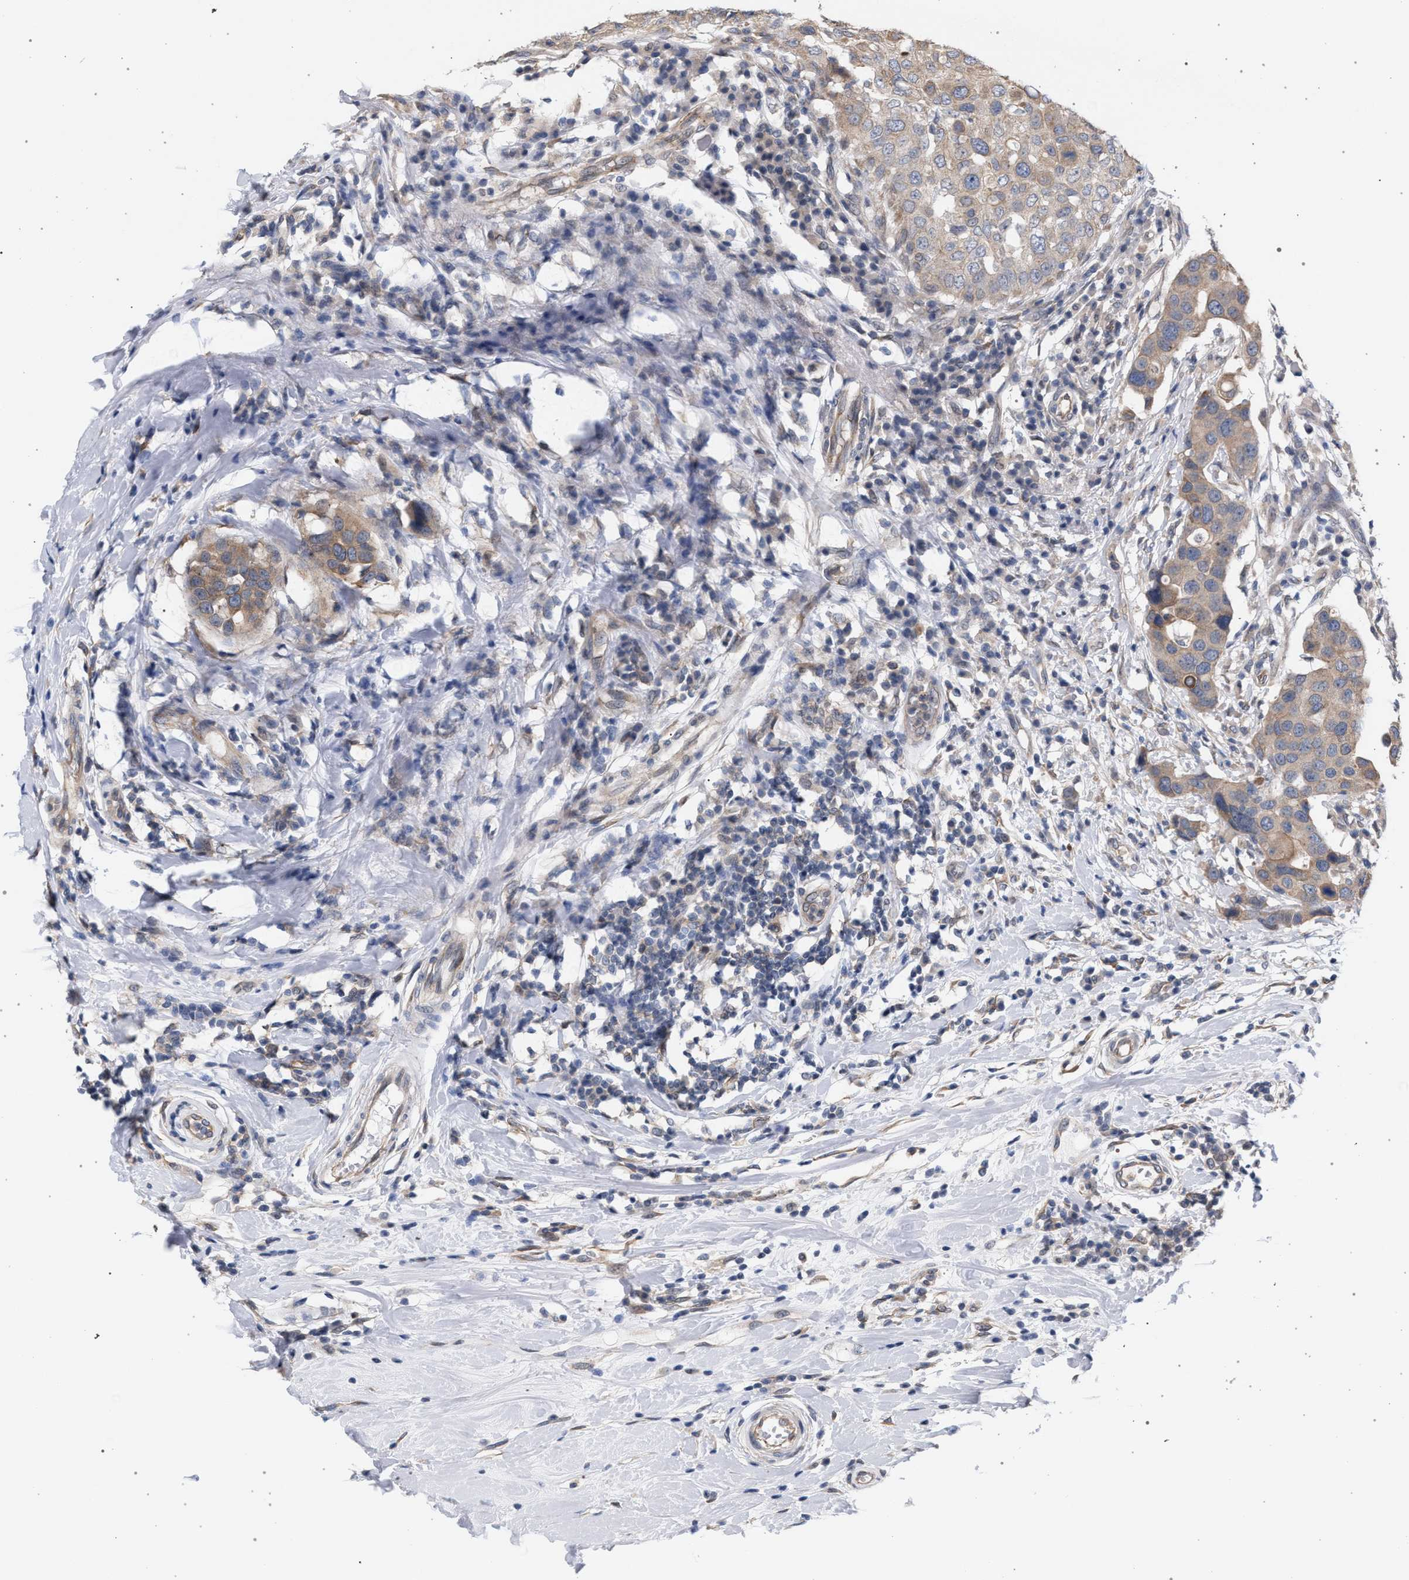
{"staining": {"intensity": "weak", "quantity": ">75%", "location": "cytoplasmic/membranous"}, "tissue": "breast cancer", "cell_type": "Tumor cells", "image_type": "cancer", "snomed": [{"axis": "morphology", "description": "Duct carcinoma"}, {"axis": "topography", "description": "Breast"}], "caption": "Breast infiltrating ductal carcinoma tissue demonstrates weak cytoplasmic/membranous staining in approximately >75% of tumor cells", "gene": "ARPC5L", "patient": {"sex": "female", "age": 27}}